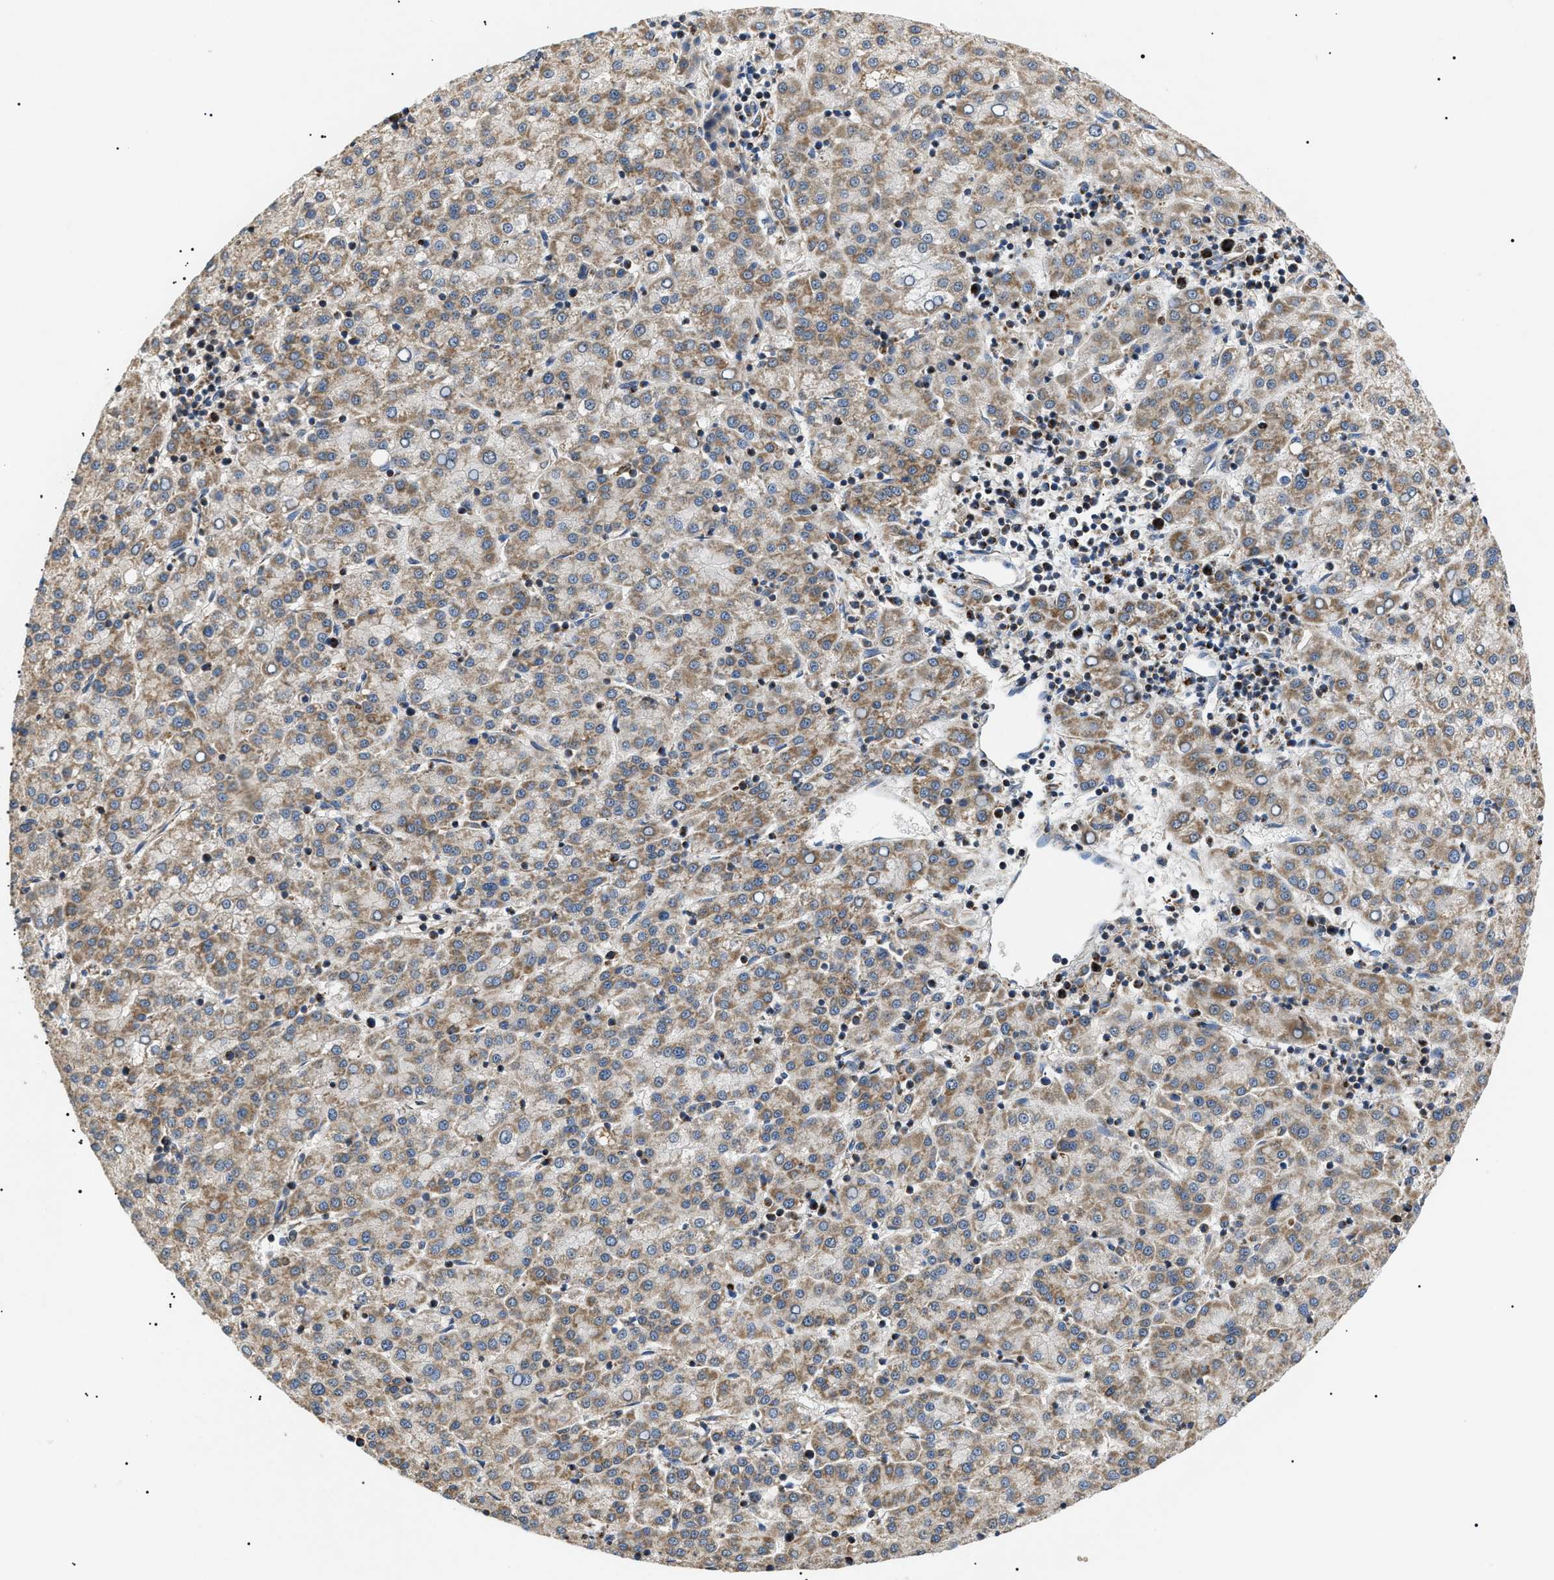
{"staining": {"intensity": "moderate", "quantity": ">75%", "location": "cytoplasmic/membranous"}, "tissue": "liver cancer", "cell_type": "Tumor cells", "image_type": "cancer", "snomed": [{"axis": "morphology", "description": "Carcinoma, Hepatocellular, NOS"}, {"axis": "topography", "description": "Liver"}], "caption": "IHC histopathology image of human liver hepatocellular carcinoma stained for a protein (brown), which exhibits medium levels of moderate cytoplasmic/membranous positivity in approximately >75% of tumor cells.", "gene": "TOMM6", "patient": {"sex": "female", "age": 58}}